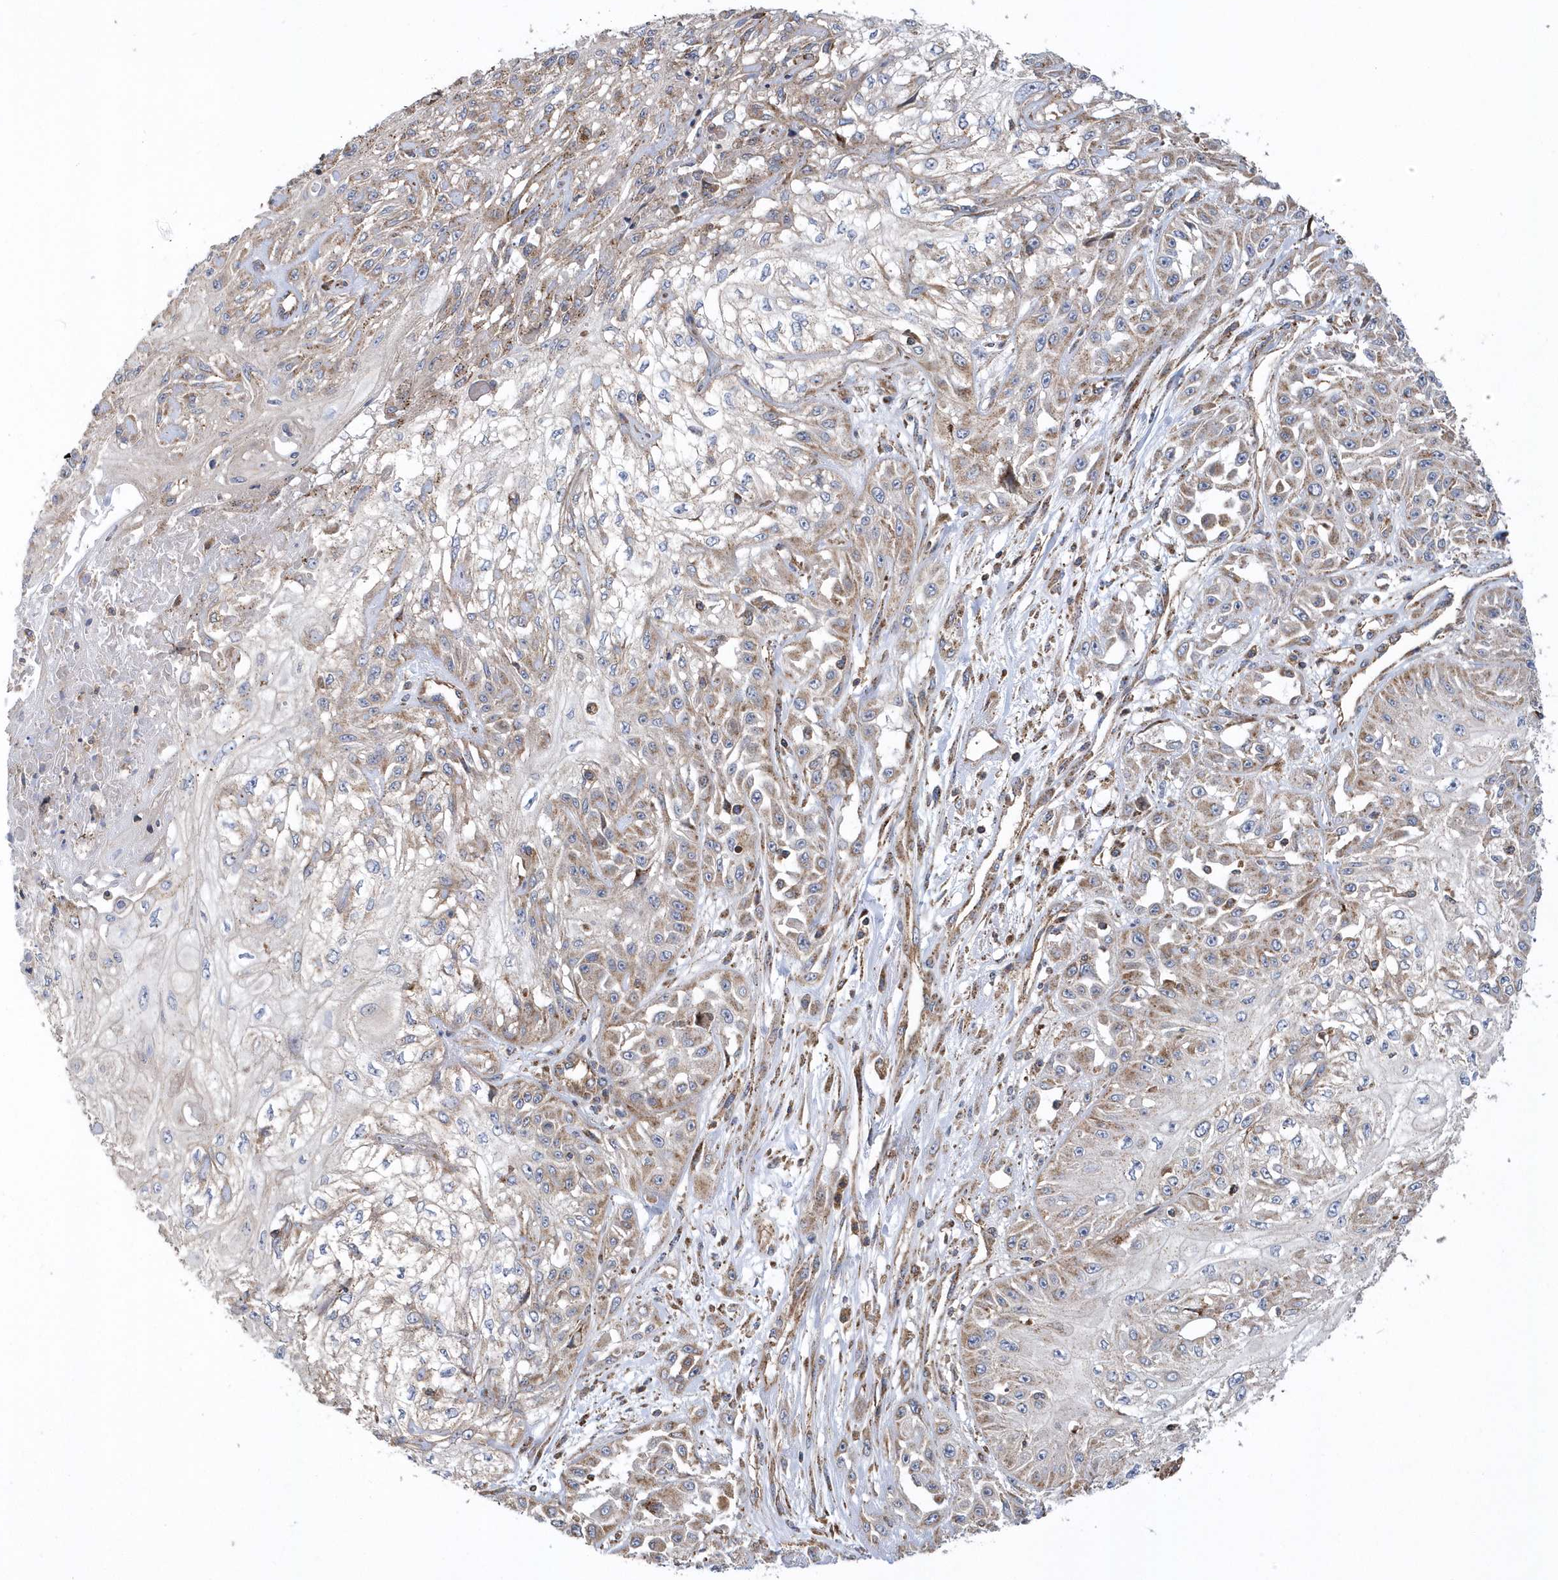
{"staining": {"intensity": "moderate", "quantity": "25%-75%", "location": "cytoplasmic/membranous"}, "tissue": "skin cancer", "cell_type": "Tumor cells", "image_type": "cancer", "snomed": [{"axis": "morphology", "description": "Squamous cell carcinoma, NOS"}, {"axis": "morphology", "description": "Squamous cell carcinoma, metastatic, NOS"}, {"axis": "topography", "description": "Skin"}, {"axis": "topography", "description": "Lymph node"}], "caption": "Protein analysis of skin cancer tissue shows moderate cytoplasmic/membranous expression in approximately 25%-75% of tumor cells.", "gene": "TRAIP", "patient": {"sex": "male", "age": 75}}